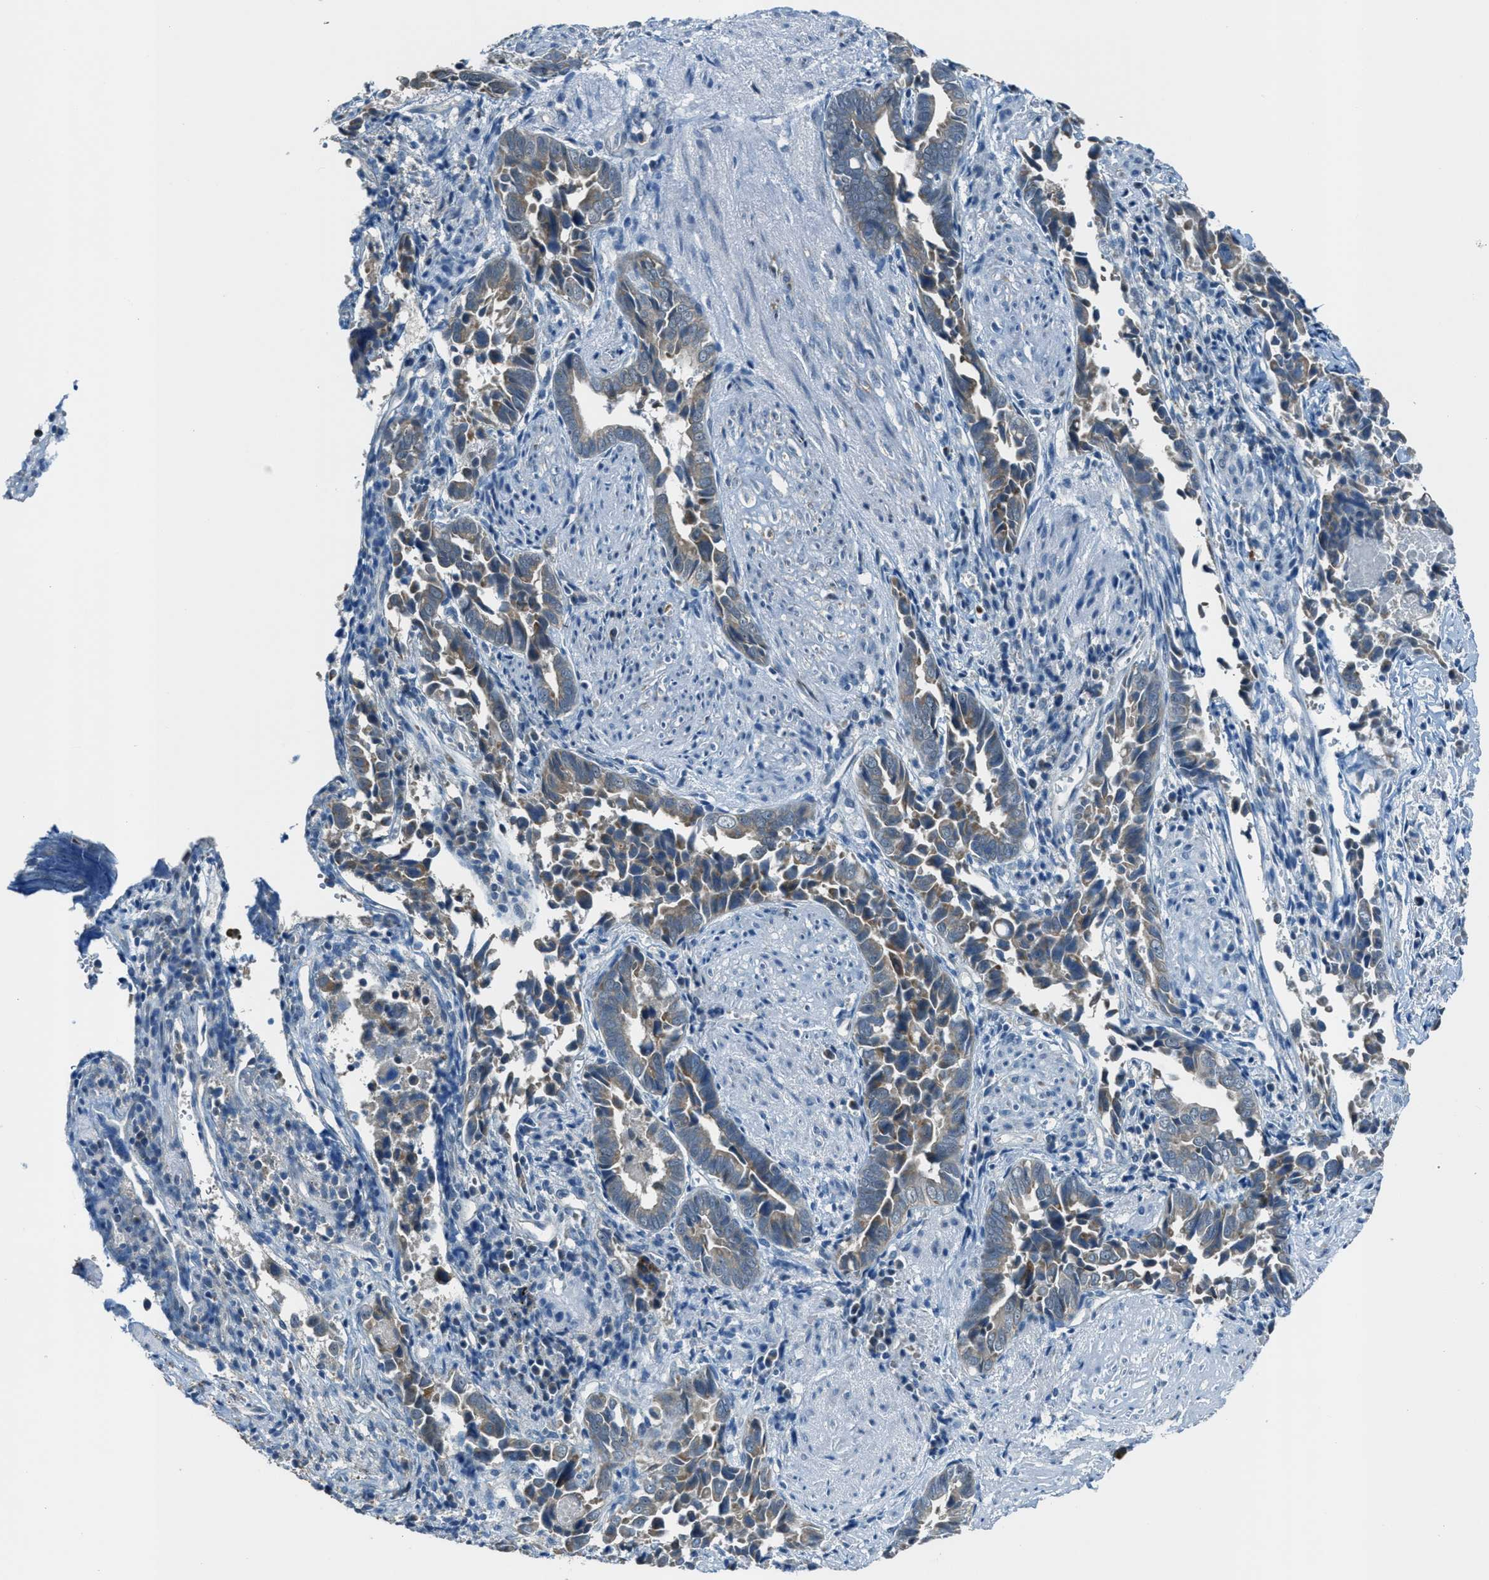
{"staining": {"intensity": "weak", "quantity": "25%-75%", "location": "cytoplasmic/membranous"}, "tissue": "liver cancer", "cell_type": "Tumor cells", "image_type": "cancer", "snomed": [{"axis": "morphology", "description": "Cholangiocarcinoma"}, {"axis": "topography", "description": "Liver"}], "caption": "Protein positivity by immunohistochemistry (IHC) exhibits weak cytoplasmic/membranous expression in about 25%-75% of tumor cells in liver cancer (cholangiocarcinoma). Ihc stains the protein of interest in brown and the nuclei are stained blue.", "gene": "CDON", "patient": {"sex": "female", "age": 79}}